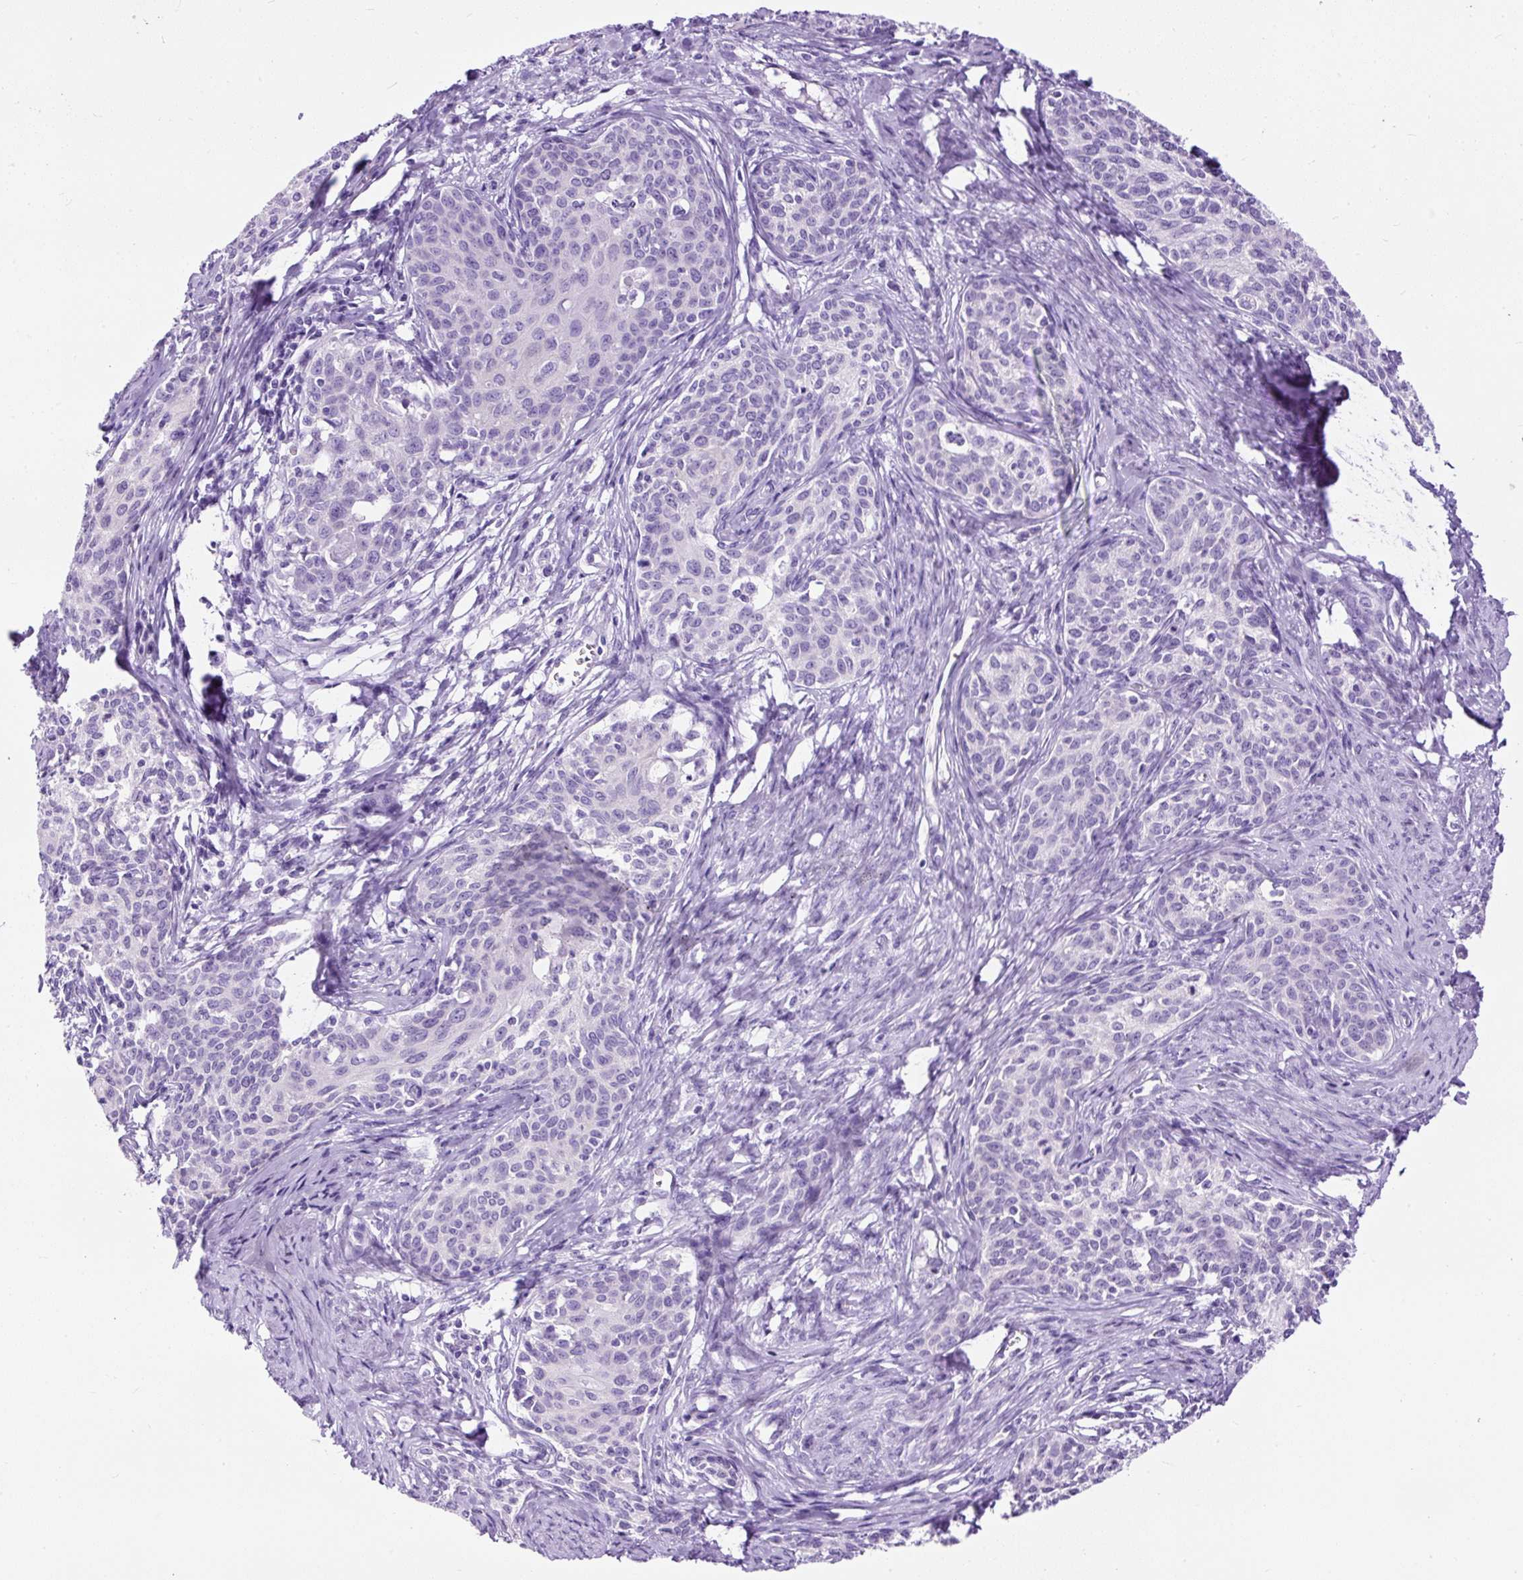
{"staining": {"intensity": "negative", "quantity": "none", "location": "none"}, "tissue": "cervical cancer", "cell_type": "Tumor cells", "image_type": "cancer", "snomed": [{"axis": "morphology", "description": "Squamous cell carcinoma, NOS"}, {"axis": "morphology", "description": "Adenocarcinoma, NOS"}, {"axis": "topography", "description": "Cervix"}], "caption": "Immunohistochemistry (IHC) histopathology image of cervical cancer (adenocarcinoma) stained for a protein (brown), which displays no positivity in tumor cells. (DAB (3,3'-diaminobenzidine) IHC, high magnification).", "gene": "STOX2", "patient": {"sex": "female", "age": 52}}